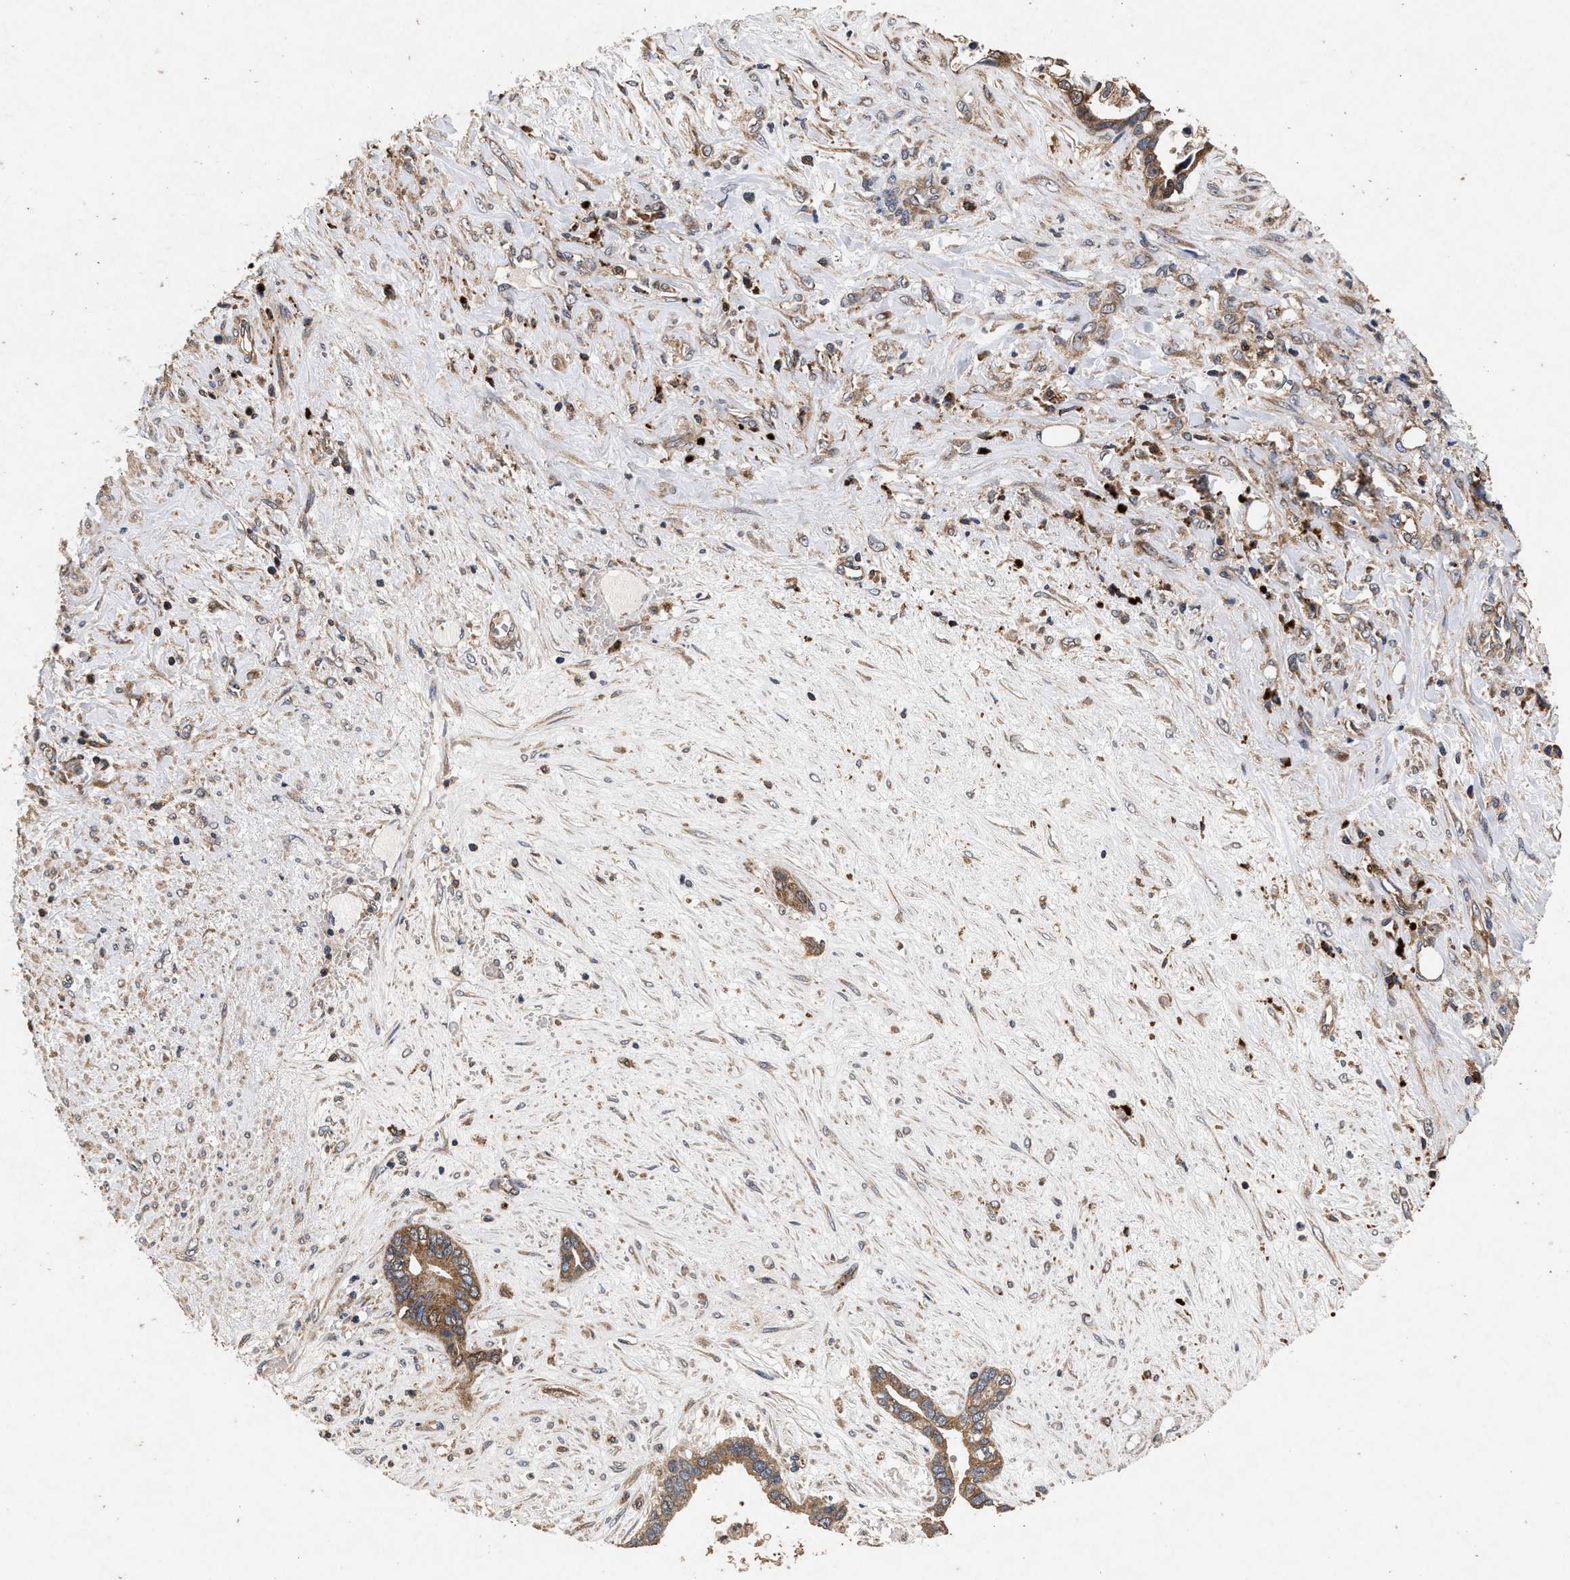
{"staining": {"intensity": "moderate", "quantity": ">75%", "location": "cytoplasmic/membranous"}, "tissue": "liver cancer", "cell_type": "Tumor cells", "image_type": "cancer", "snomed": [{"axis": "morphology", "description": "Cholangiocarcinoma"}, {"axis": "topography", "description": "Liver"}], "caption": "Liver cancer (cholangiocarcinoma) stained for a protein reveals moderate cytoplasmic/membranous positivity in tumor cells.", "gene": "NFKB2", "patient": {"sex": "female", "age": 65}}